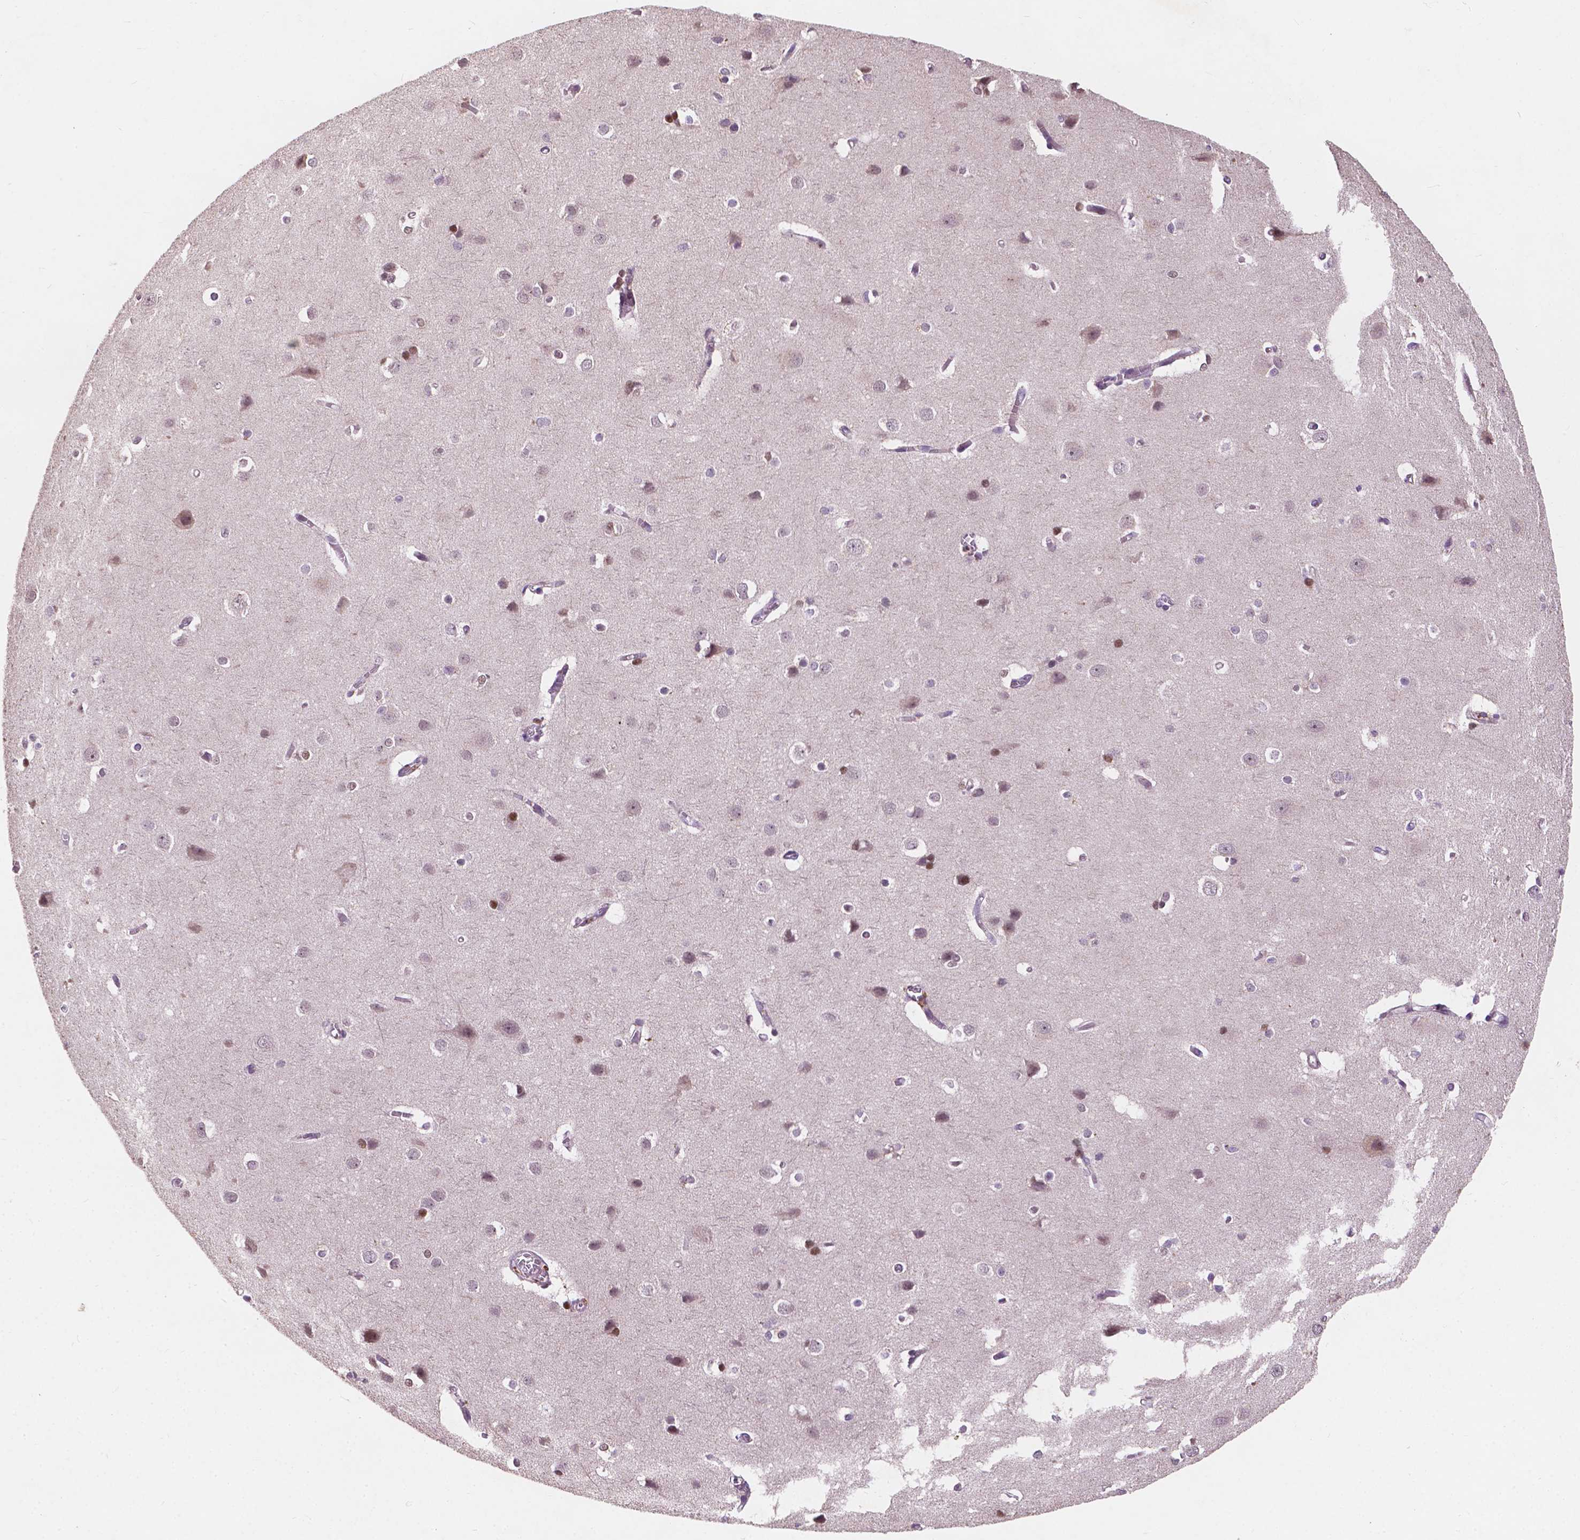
{"staining": {"intensity": "weak", "quantity": "<25%", "location": "cytoplasmic/membranous"}, "tissue": "cerebral cortex", "cell_type": "Endothelial cells", "image_type": "normal", "snomed": [{"axis": "morphology", "description": "Normal tissue, NOS"}, {"axis": "topography", "description": "Cerebral cortex"}], "caption": "A high-resolution photomicrograph shows immunohistochemistry (IHC) staining of normal cerebral cortex, which shows no significant positivity in endothelial cells. (Immunohistochemistry (ihc), brightfield microscopy, high magnification).", "gene": "DUSP16", "patient": {"sex": "male", "age": 37}}